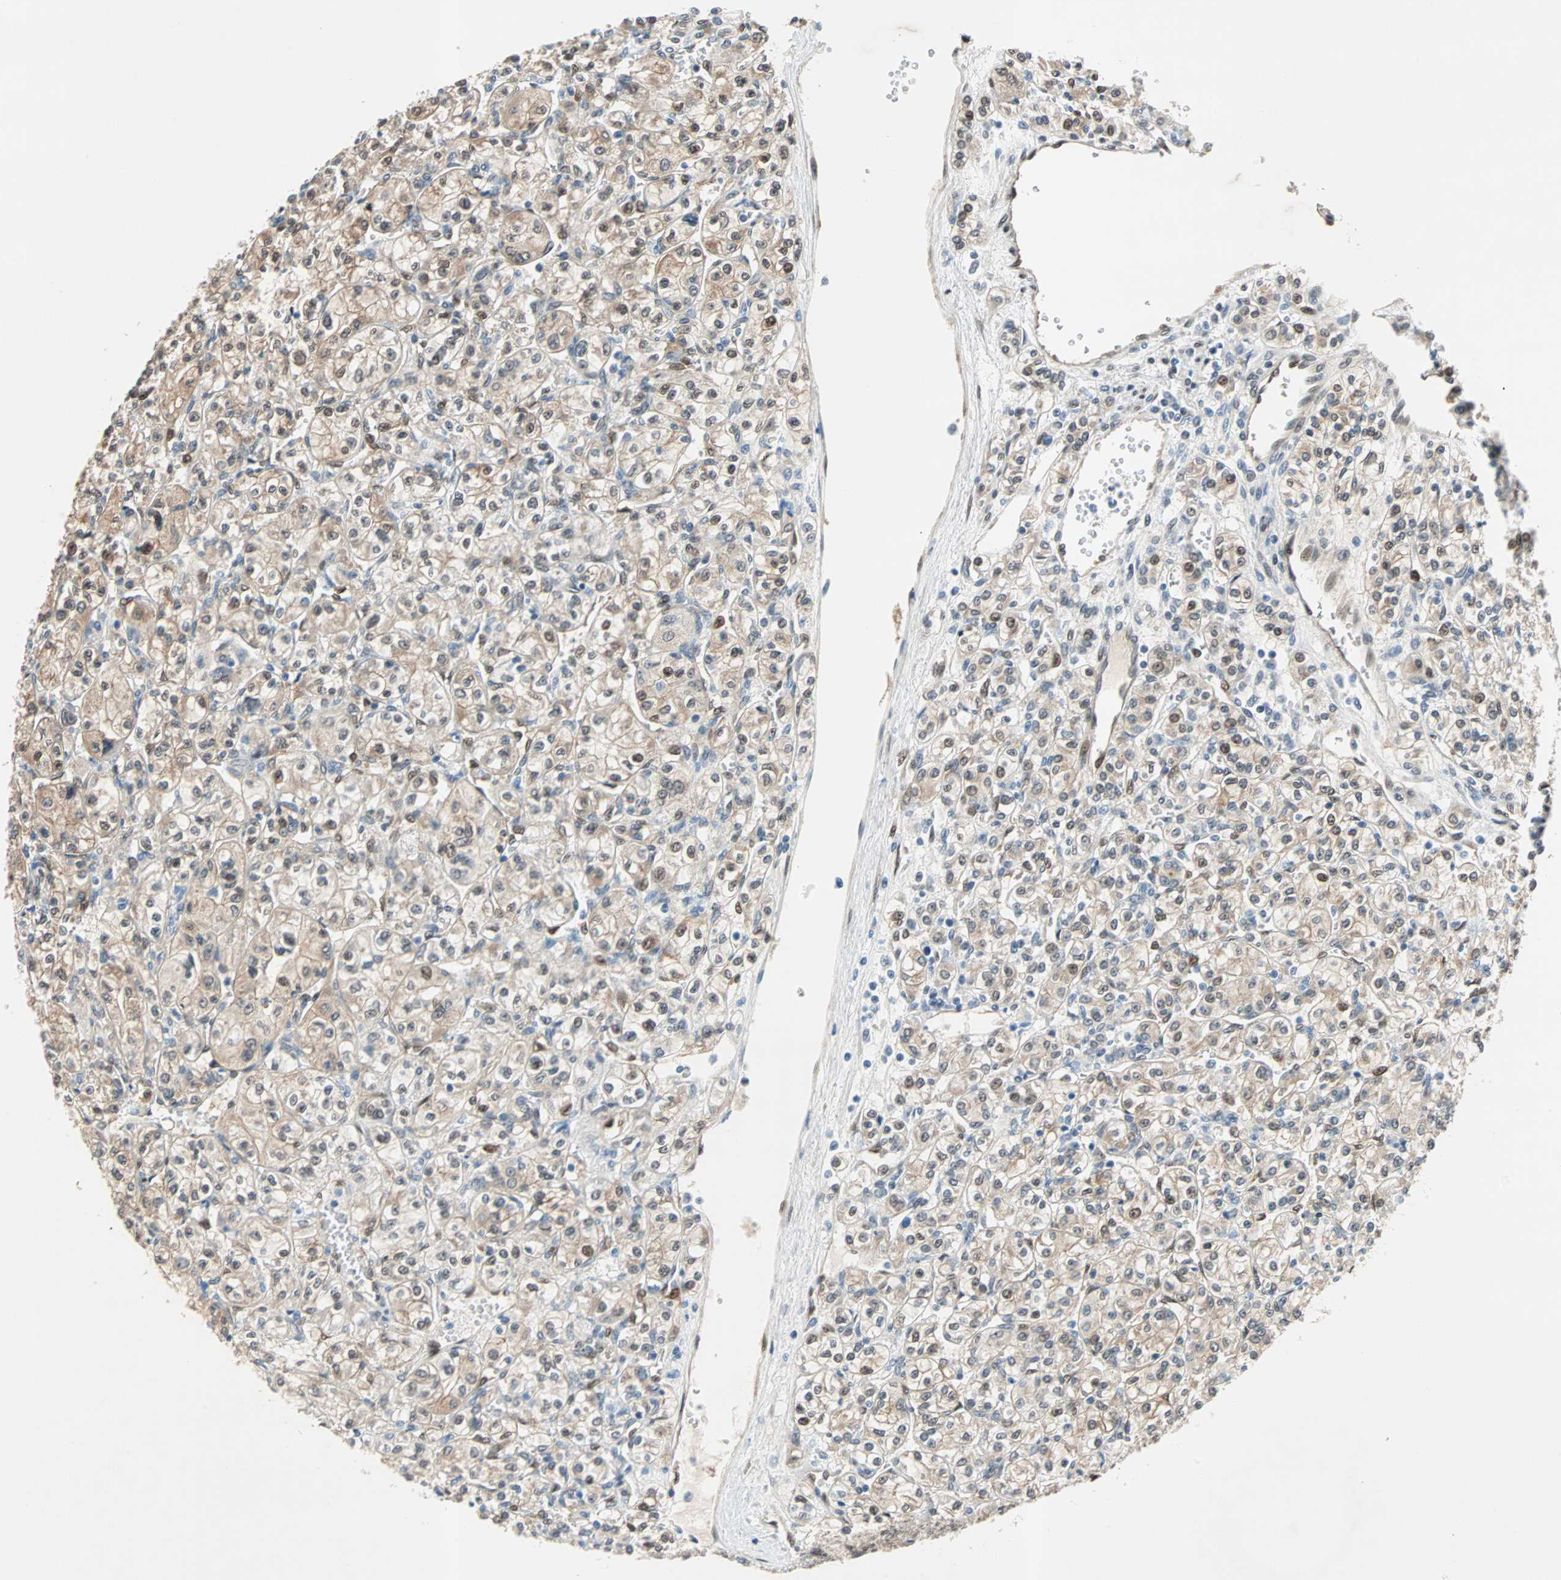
{"staining": {"intensity": "moderate", "quantity": ">75%", "location": "cytoplasmic/membranous,nuclear"}, "tissue": "renal cancer", "cell_type": "Tumor cells", "image_type": "cancer", "snomed": [{"axis": "morphology", "description": "Adenocarcinoma, NOS"}, {"axis": "topography", "description": "Kidney"}], "caption": "Protein staining demonstrates moderate cytoplasmic/membranous and nuclear staining in about >75% of tumor cells in adenocarcinoma (renal).", "gene": "WWTR1", "patient": {"sex": "male", "age": 77}}